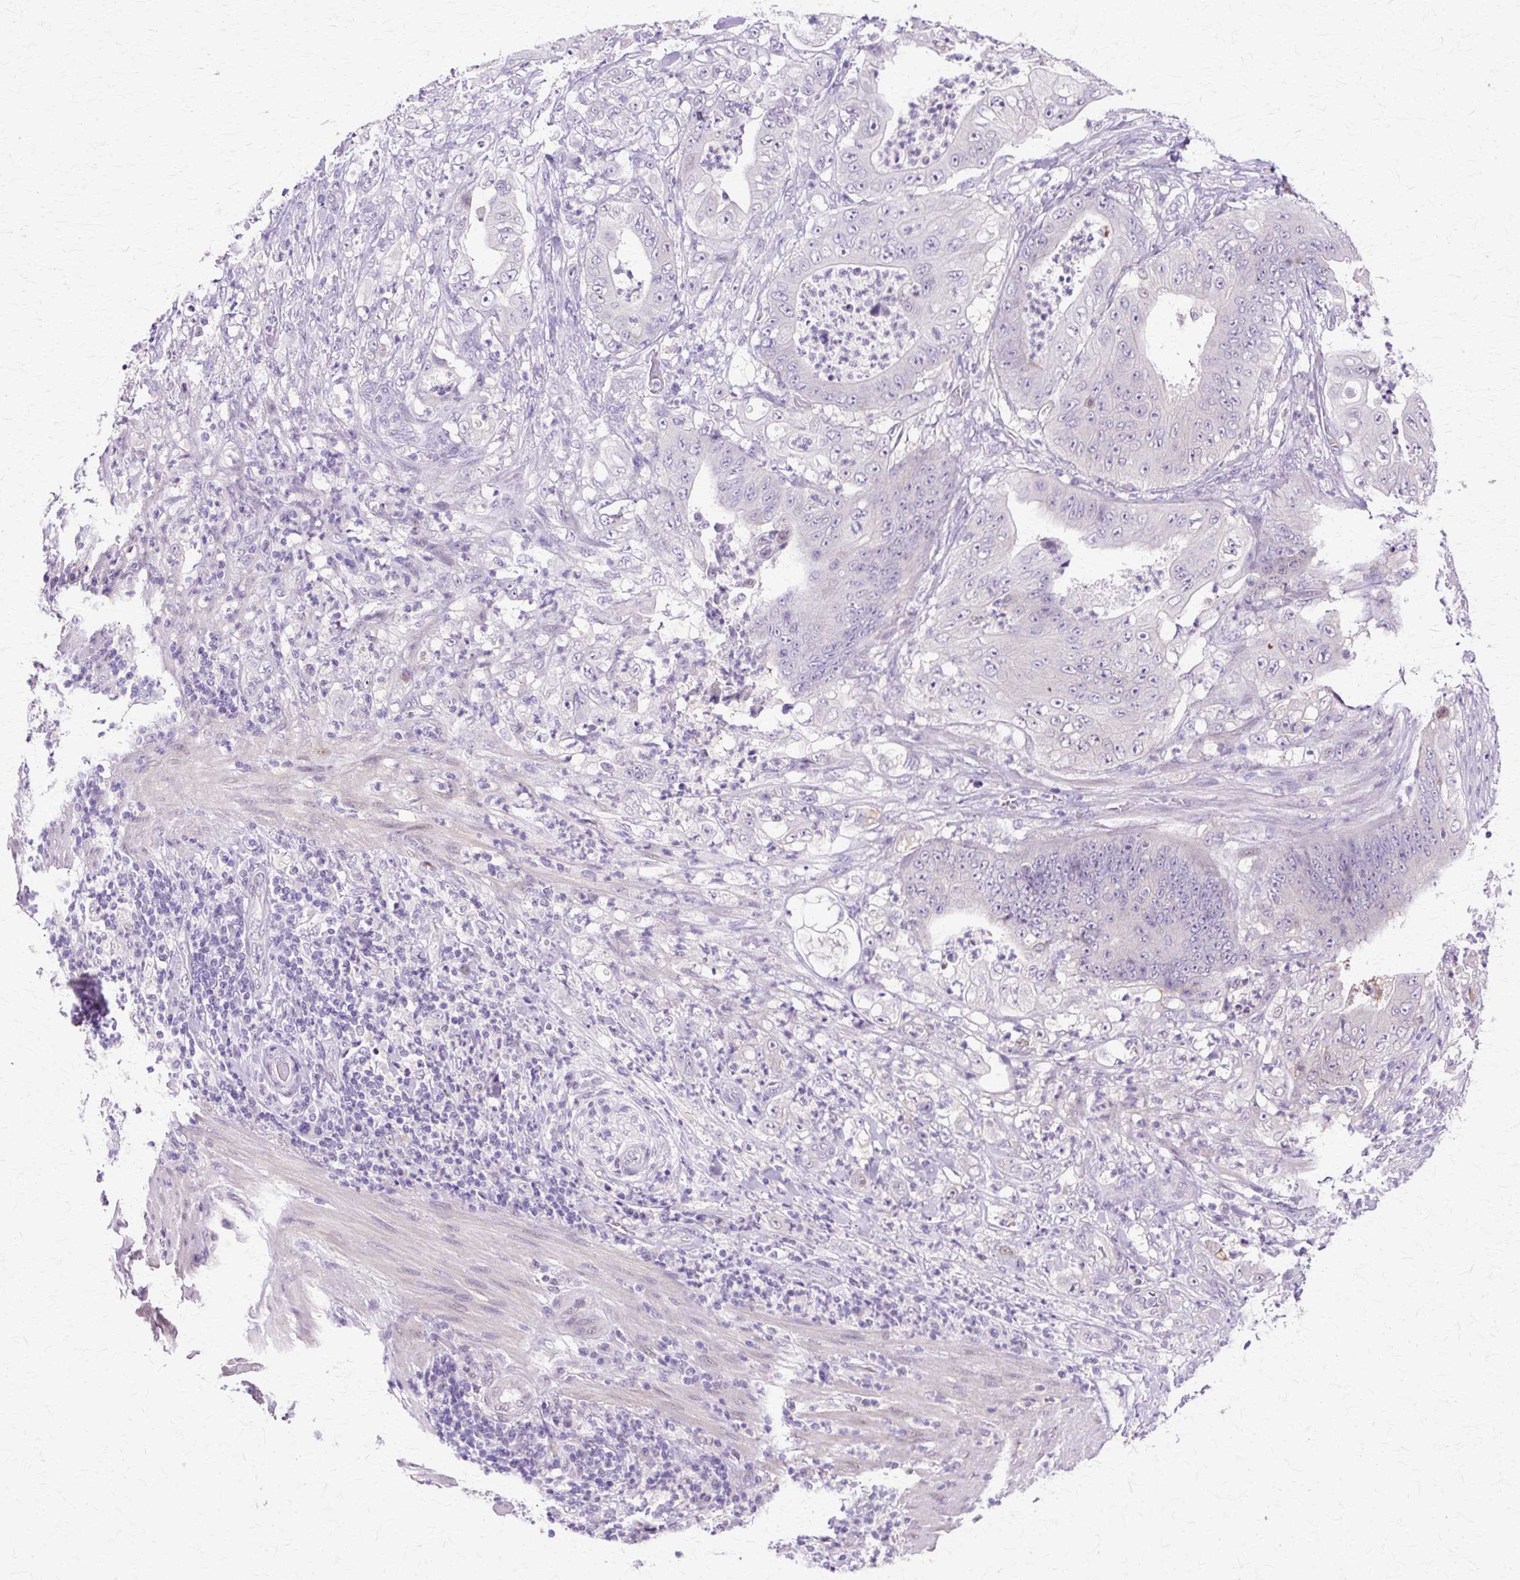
{"staining": {"intensity": "negative", "quantity": "none", "location": "none"}, "tissue": "stomach cancer", "cell_type": "Tumor cells", "image_type": "cancer", "snomed": [{"axis": "morphology", "description": "Adenocarcinoma, NOS"}, {"axis": "topography", "description": "Stomach"}], "caption": "Immunohistochemistry histopathology image of stomach adenocarcinoma stained for a protein (brown), which shows no positivity in tumor cells.", "gene": "HSPA8", "patient": {"sex": "female", "age": 73}}